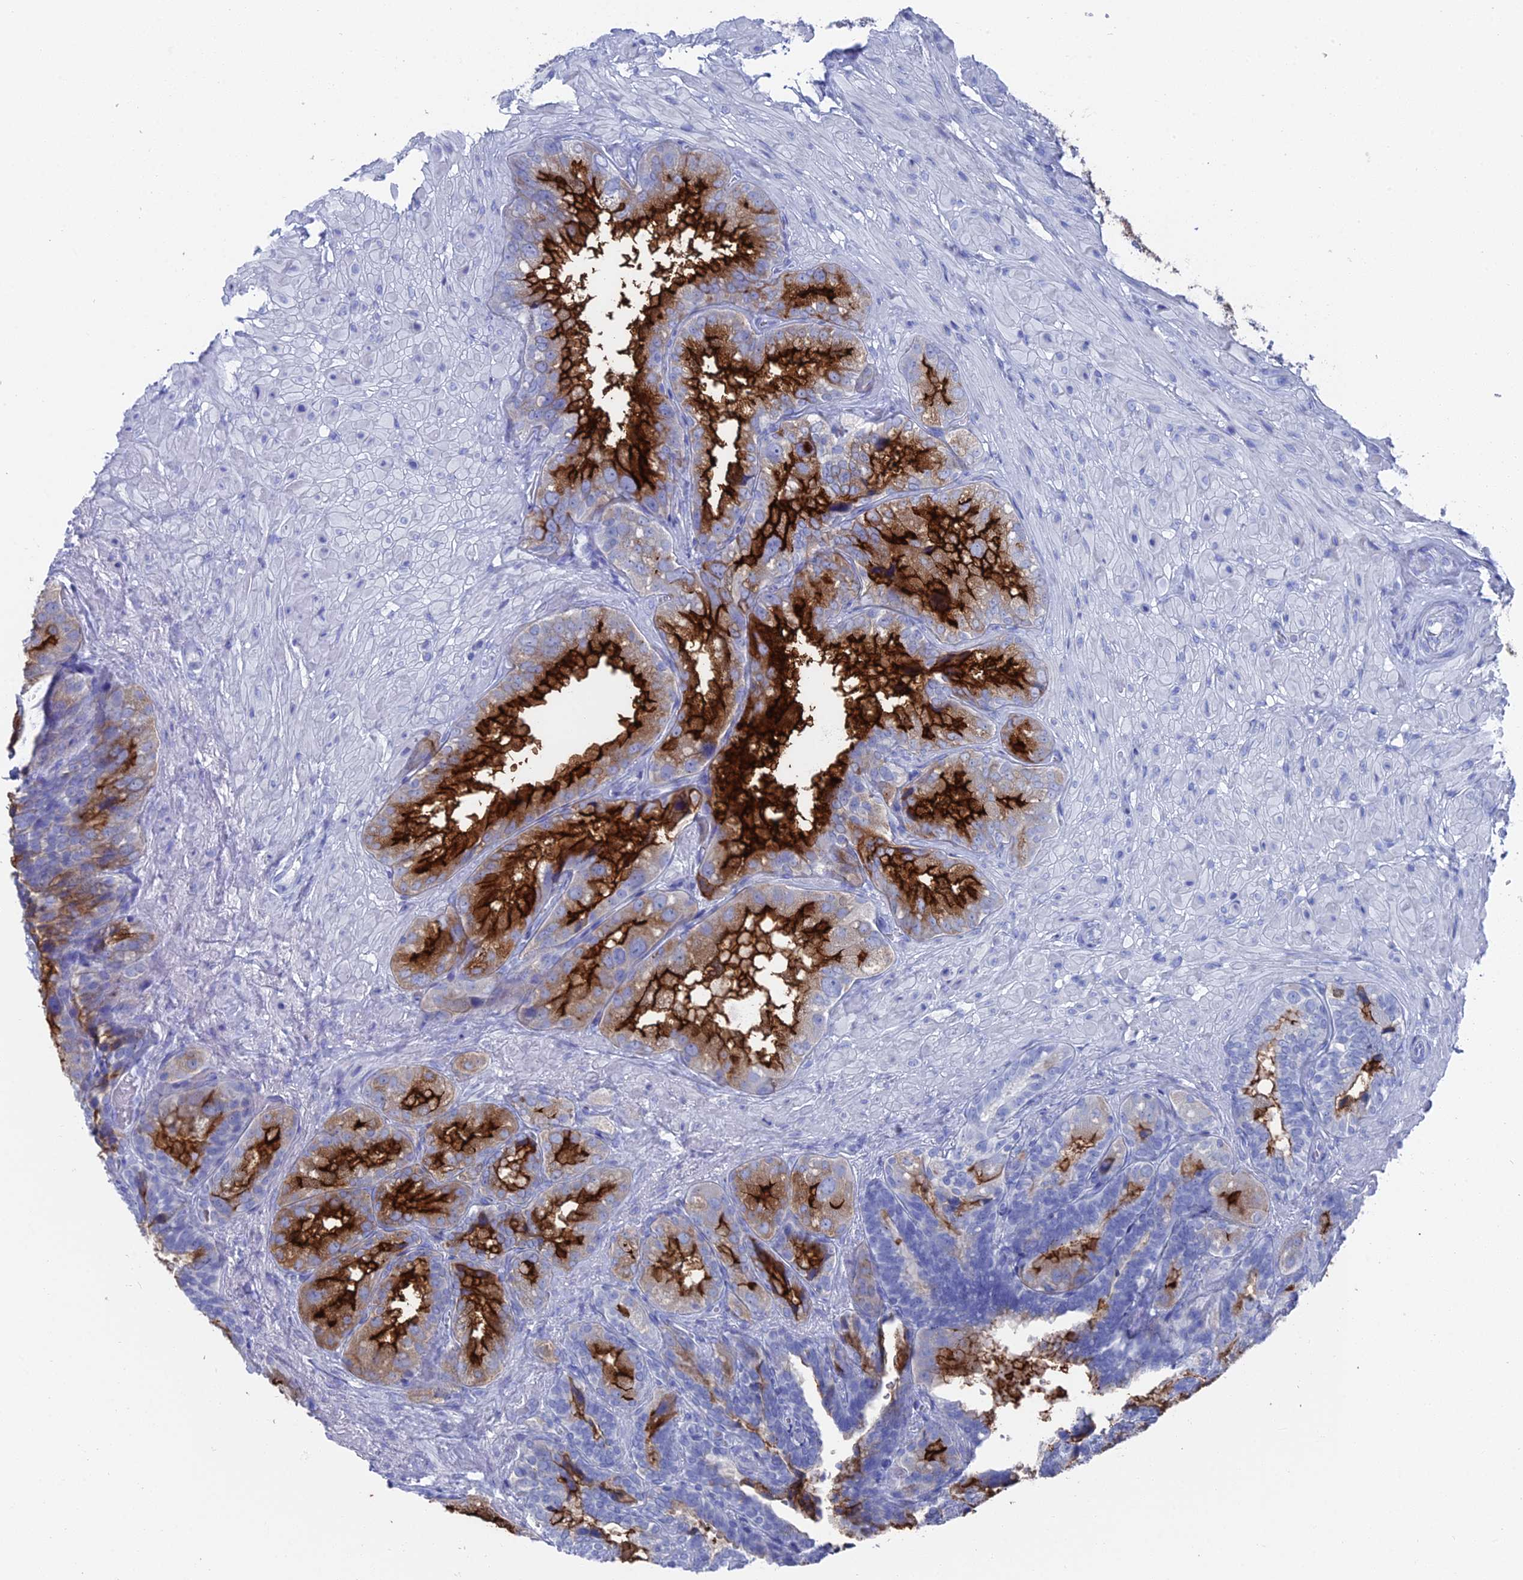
{"staining": {"intensity": "strong", "quantity": "25%-75%", "location": "cytoplasmic/membranous"}, "tissue": "seminal vesicle", "cell_type": "Glandular cells", "image_type": "normal", "snomed": [{"axis": "morphology", "description": "Normal tissue, NOS"}, {"axis": "topography", "description": "Seminal veicle"}, {"axis": "topography", "description": "Peripheral nerve tissue"}], "caption": "IHC (DAB (3,3'-diaminobenzidine)) staining of normal seminal vesicle displays strong cytoplasmic/membranous protein expression in approximately 25%-75% of glandular cells.", "gene": "ENPP3", "patient": {"sex": "male", "age": 63}}